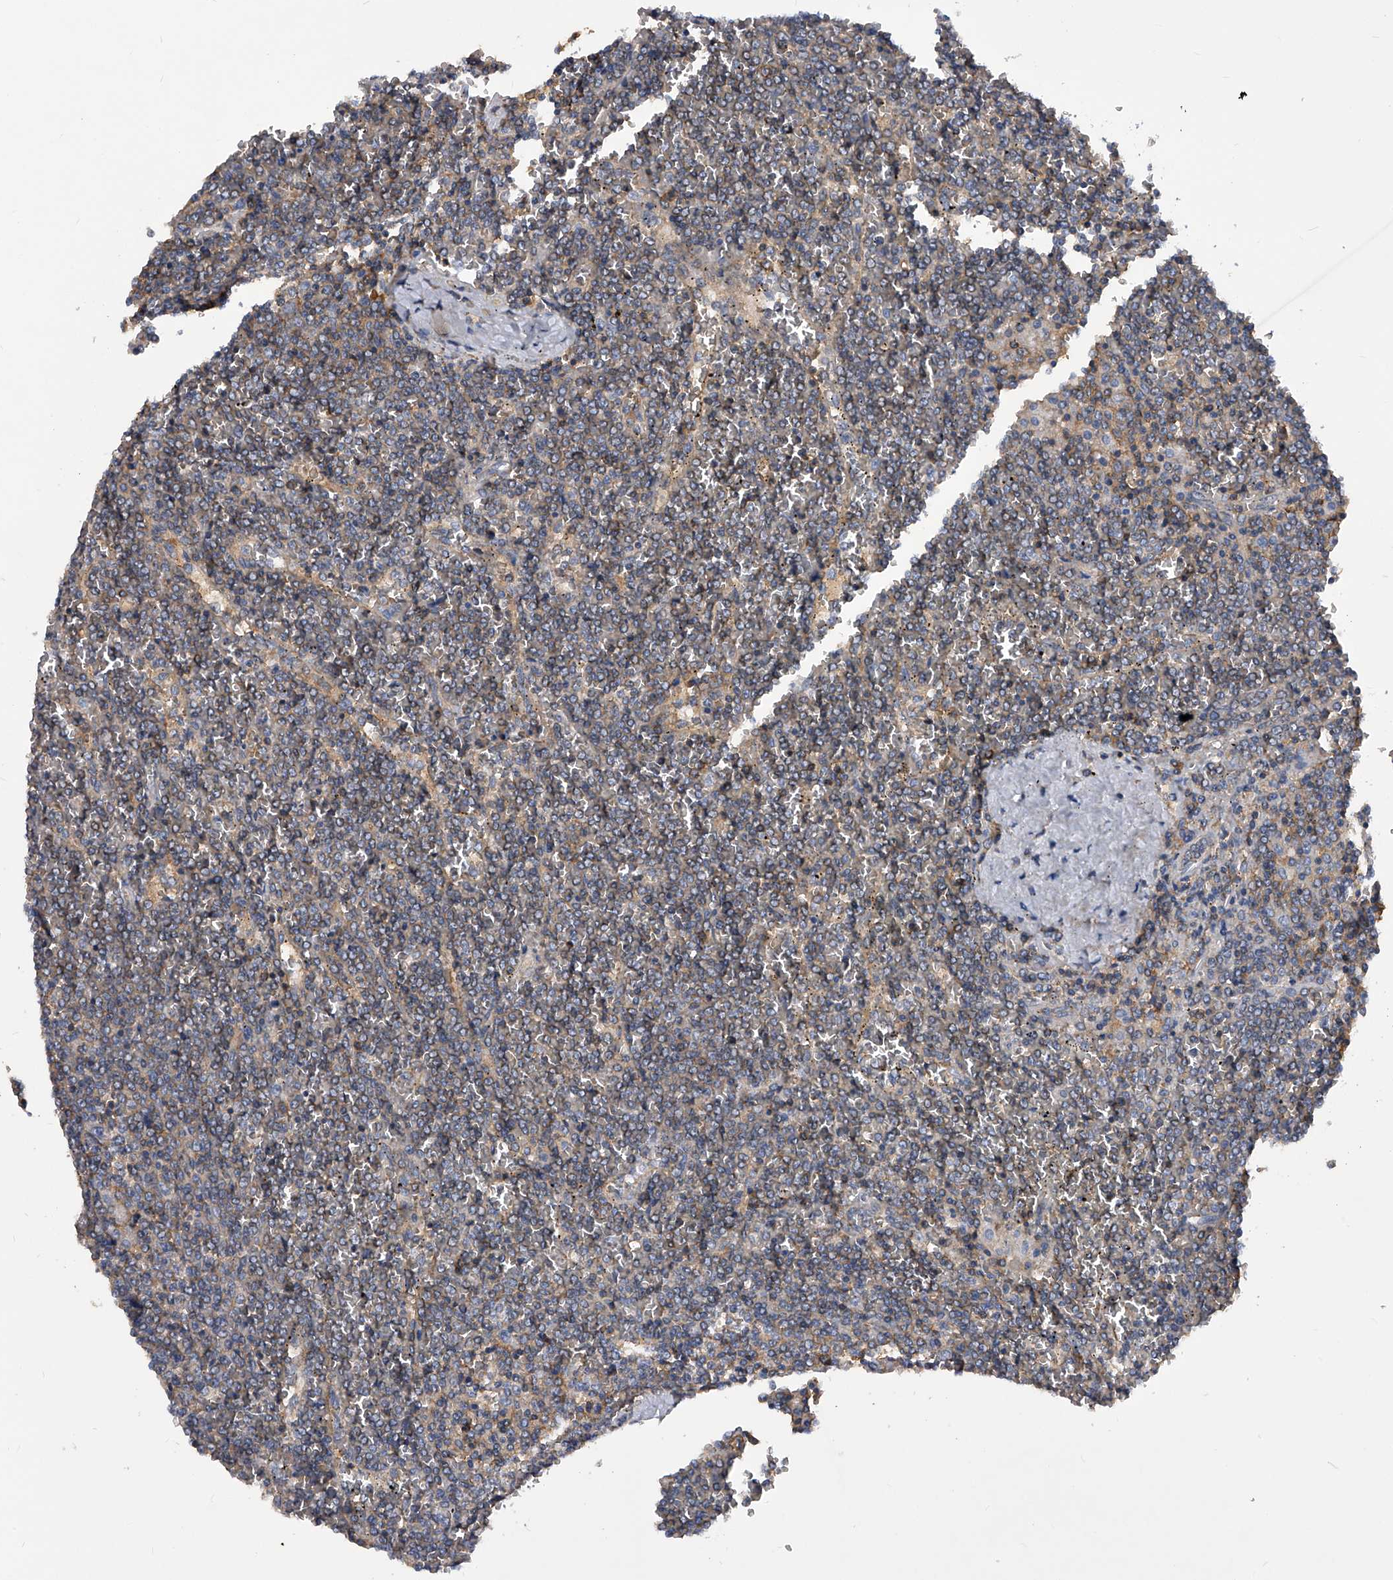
{"staining": {"intensity": "negative", "quantity": "none", "location": "none"}, "tissue": "lymphoma", "cell_type": "Tumor cells", "image_type": "cancer", "snomed": [{"axis": "morphology", "description": "Malignant lymphoma, non-Hodgkin's type, Low grade"}, {"axis": "topography", "description": "Spleen"}], "caption": "This is an immunohistochemistry histopathology image of human lymphoma. There is no staining in tumor cells.", "gene": "ATG5", "patient": {"sex": "female", "age": 19}}